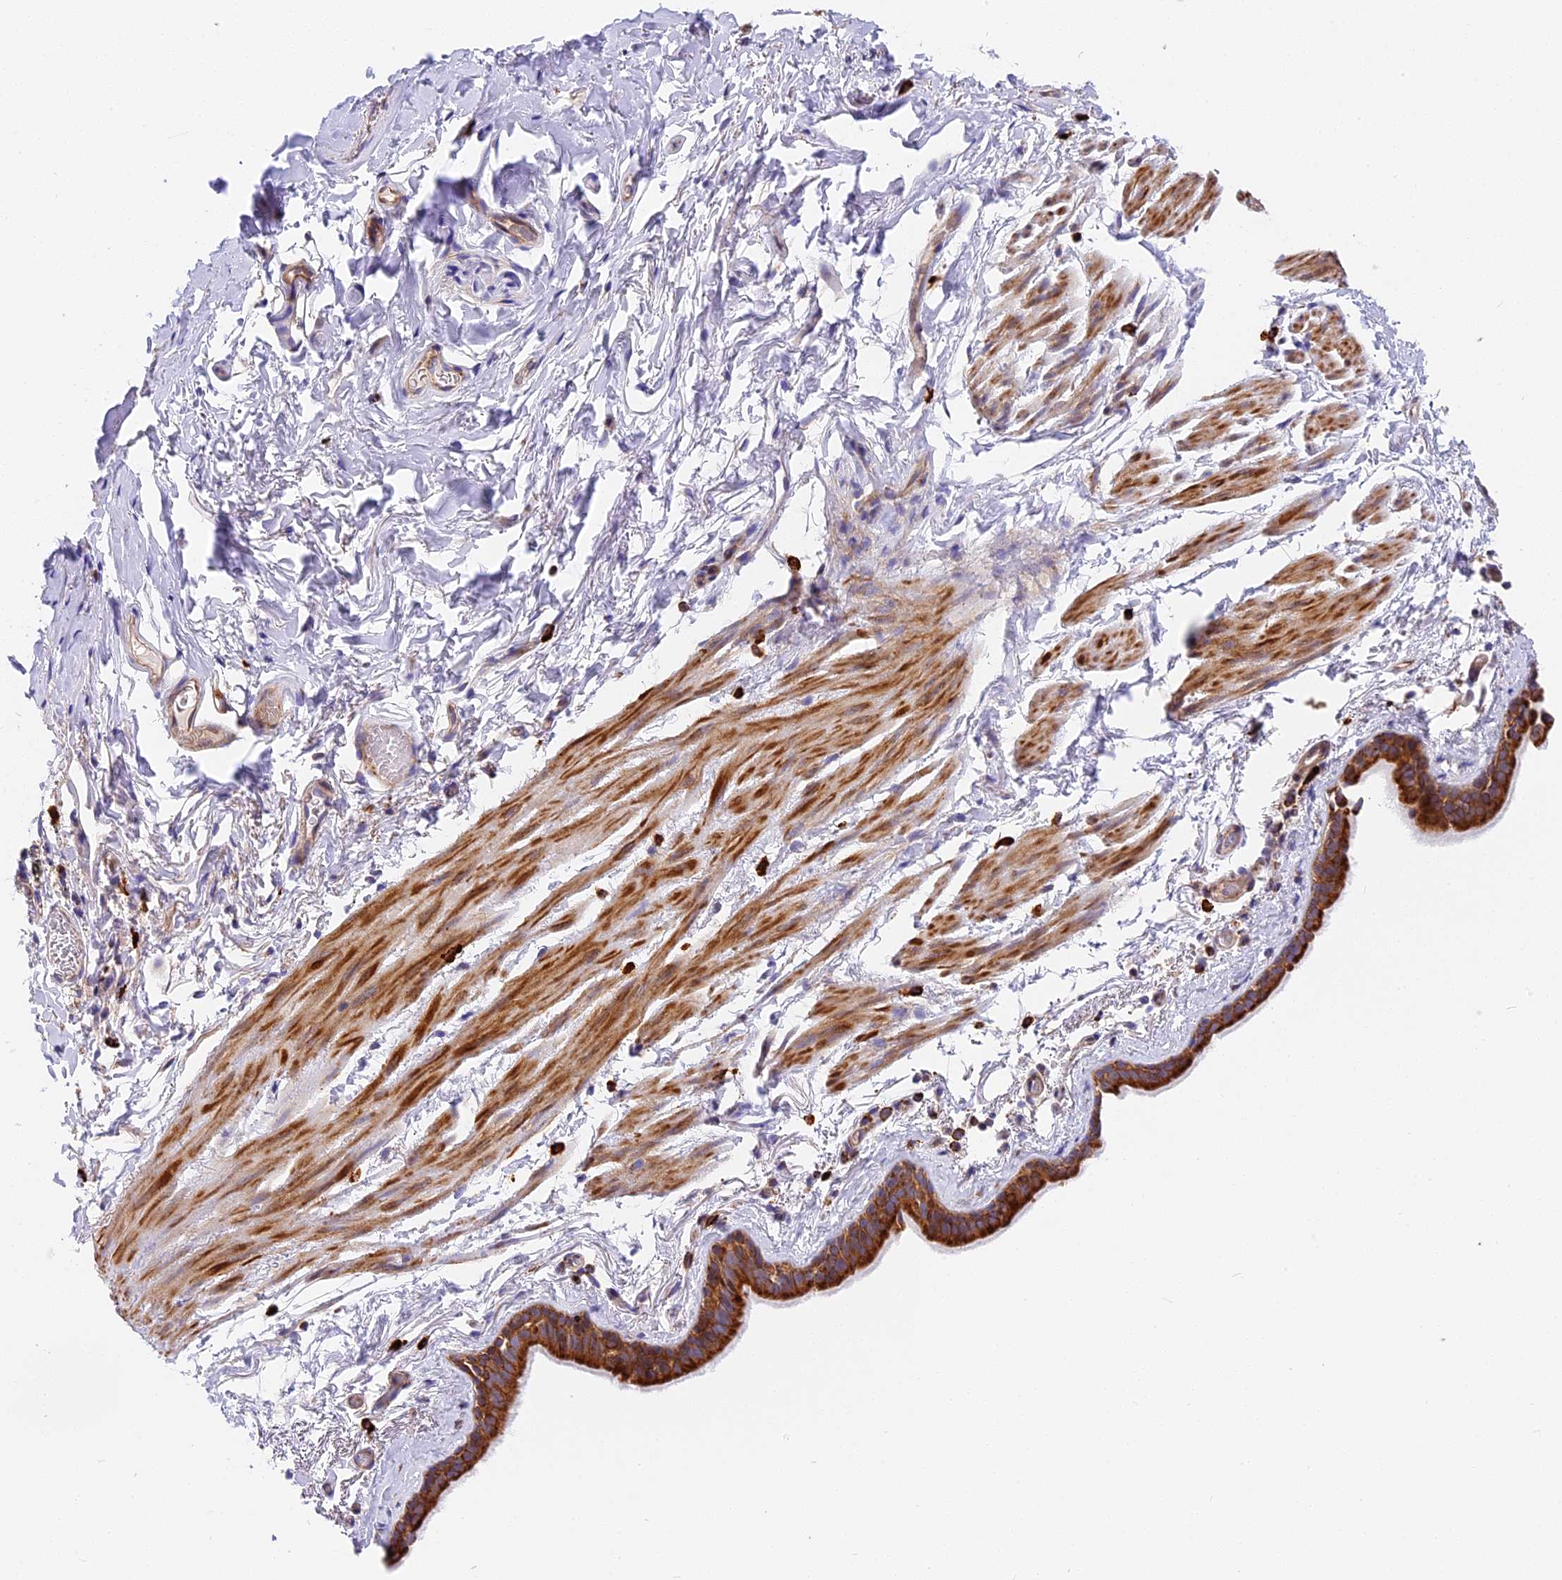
{"staining": {"intensity": "strong", "quantity": ">75%", "location": "cytoplasmic/membranous"}, "tissue": "bronchus", "cell_type": "Respiratory epithelial cells", "image_type": "normal", "snomed": [{"axis": "morphology", "description": "Normal tissue, NOS"}, {"axis": "topography", "description": "Cartilage tissue"}], "caption": "Immunohistochemistry (IHC) image of unremarkable bronchus: human bronchus stained using IHC exhibits high levels of strong protein expression localized specifically in the cytoplasmic/membranous of respiratory epithelial cells, appearing as a cytoplasmic/membranous brown color.", "gene": "MRAS", "patient": {"sex": "male", "age": 63}}